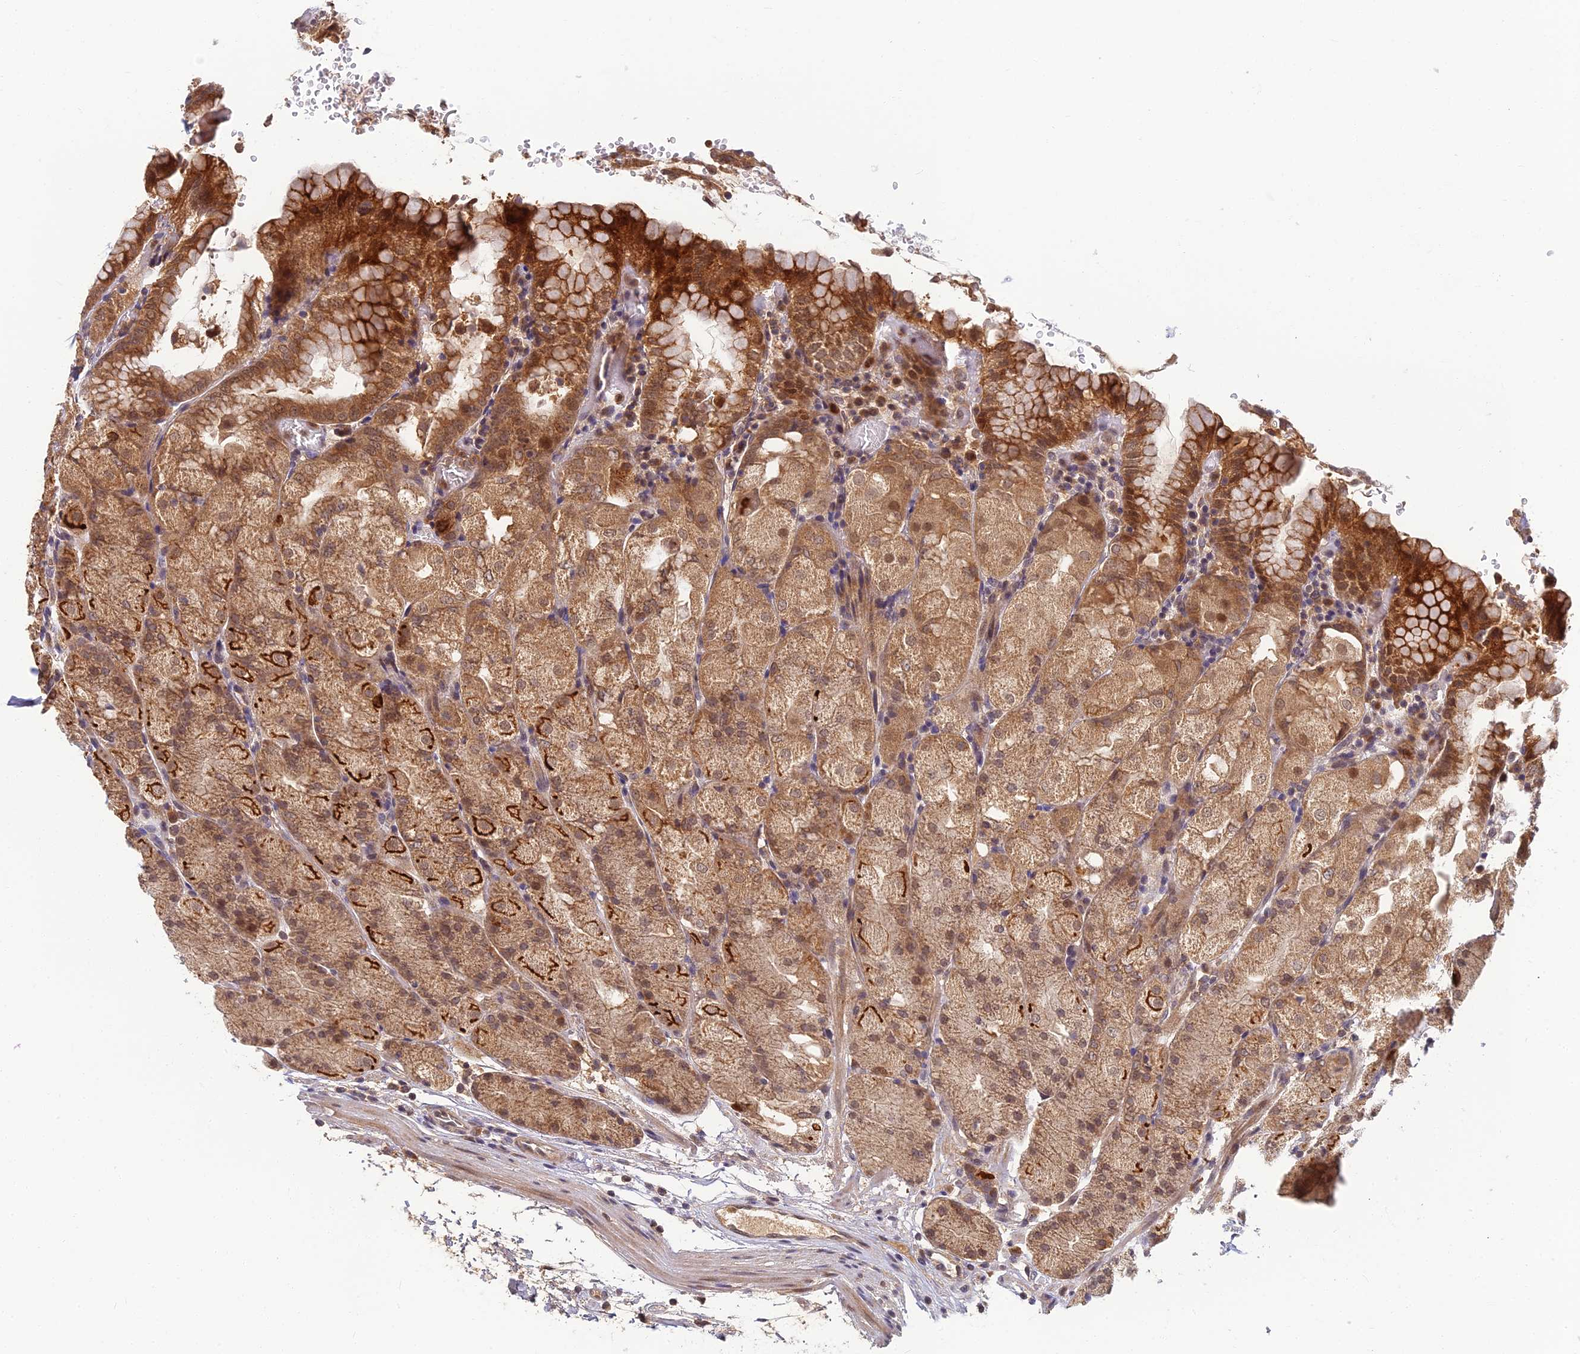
{"staining": {"intensity": "strong", "quantity": ">75%", "location": "cytoplasmic/membranous,nuclear"}, "tissue": "stomach", "cell_type": "Glandular cells", "image_type": "normal", "snomed": [{"axis": "morphology", "description": "Normal tissue, NOS"}, {"axis": "topography", "description": "Stomach, upper"}, {"axis": "topography", "description": "Stomach, lower"}], "caption": "A high-resolution histopathology image shows IHC staining of benign stomach, which shows strong cytoplasmic/membranous,nuclear positivity in approximately >75% of glandular cells.", "gene": "RGL3", "patient": {"sex": "male", "age": 62}}